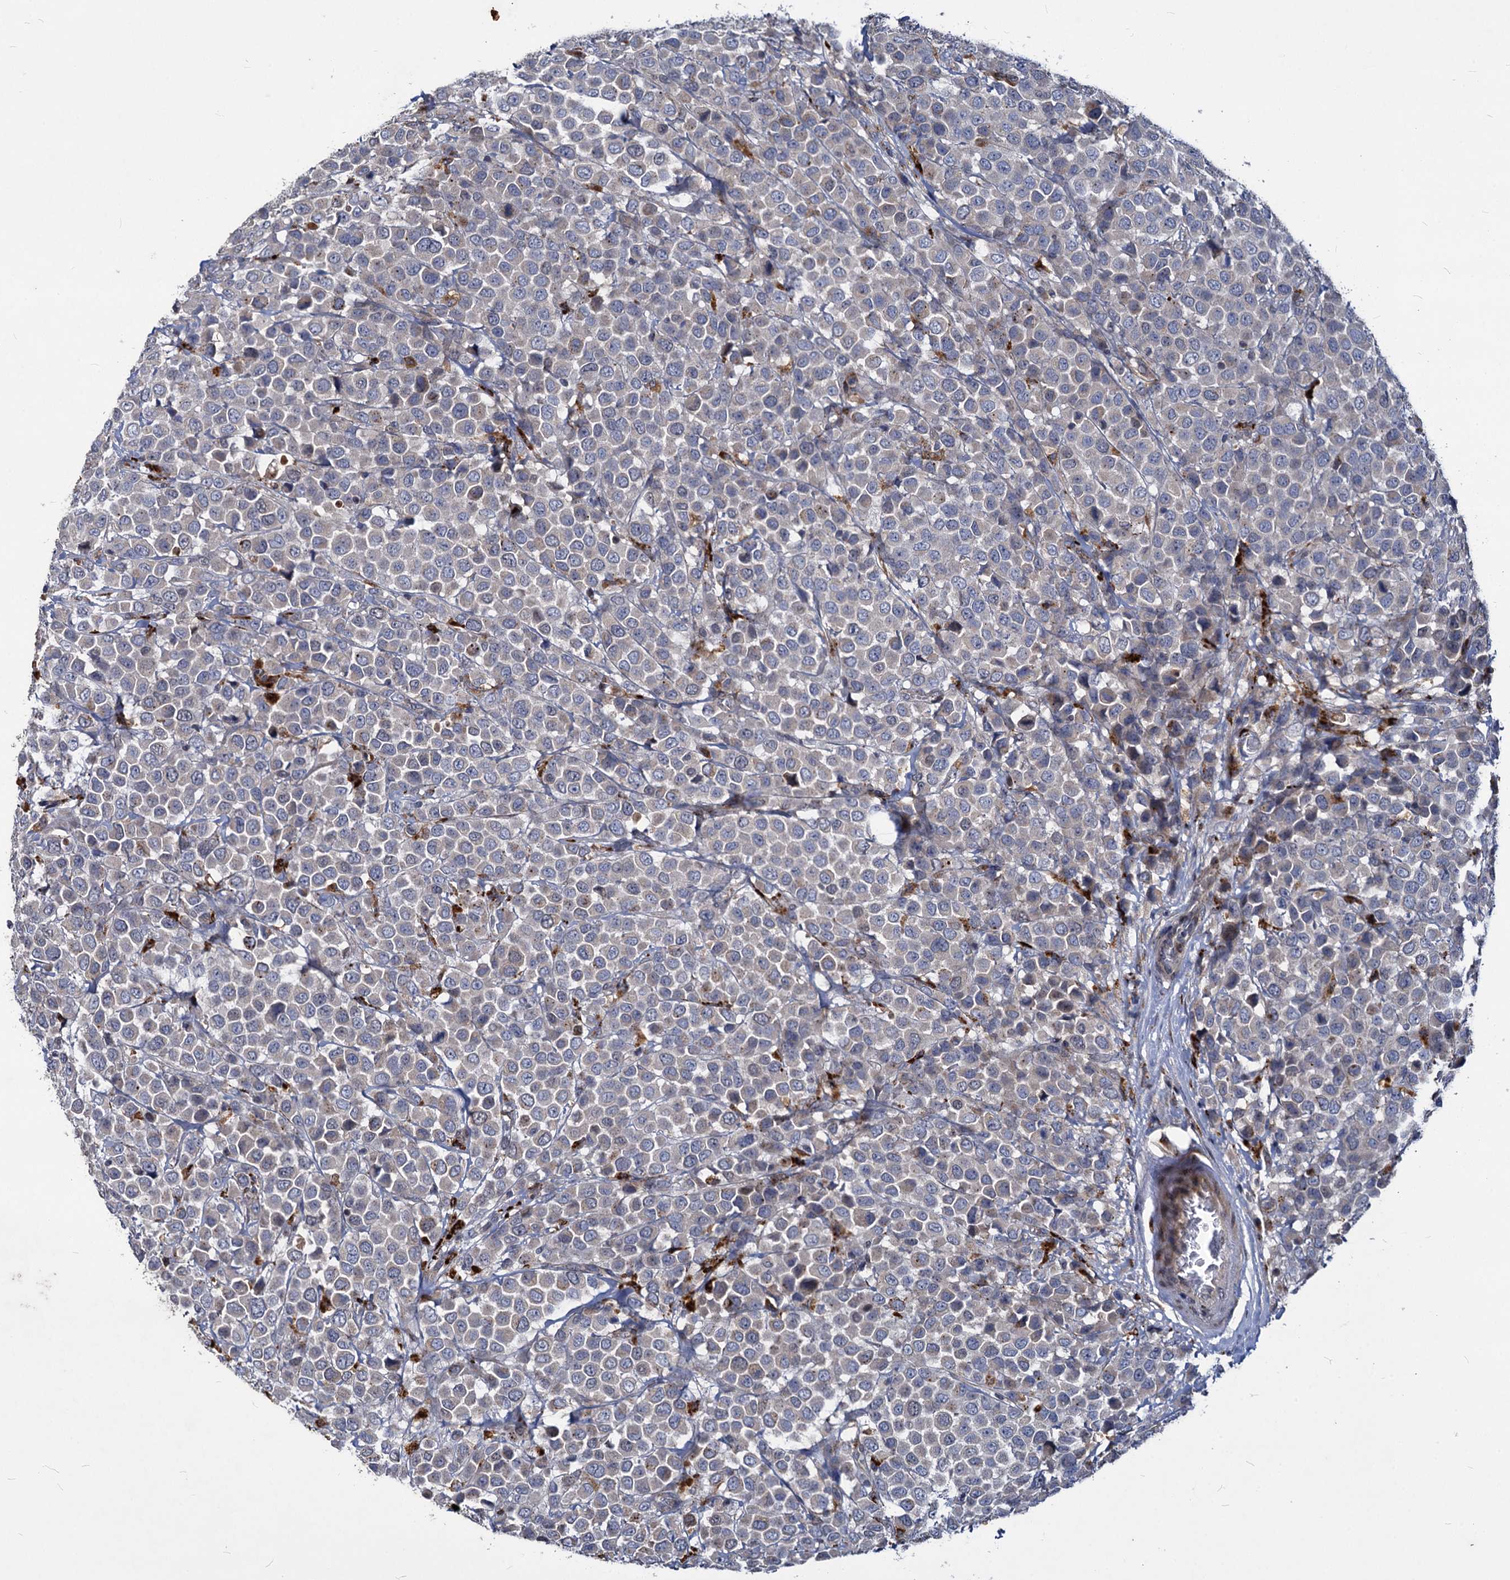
{"staining": {"intensity": "negative", "quantity": "none", "location": "none"}, "tissue": "breast cancer", "cell_type": "Tumor cells", "image_type": "cancer", "snomed": [{"axis": "morphology", "description": "Duct carcinoma"}, {"axis": "topography", "description": "Breast"}], "caption": "Immunohistochemistry (IHC) of invasive ductal carcinoma (breast) demonstrates no positivity in tumor cells.", "gene": "C11orf86", "patient": {"sex": "female", "age": 61}}